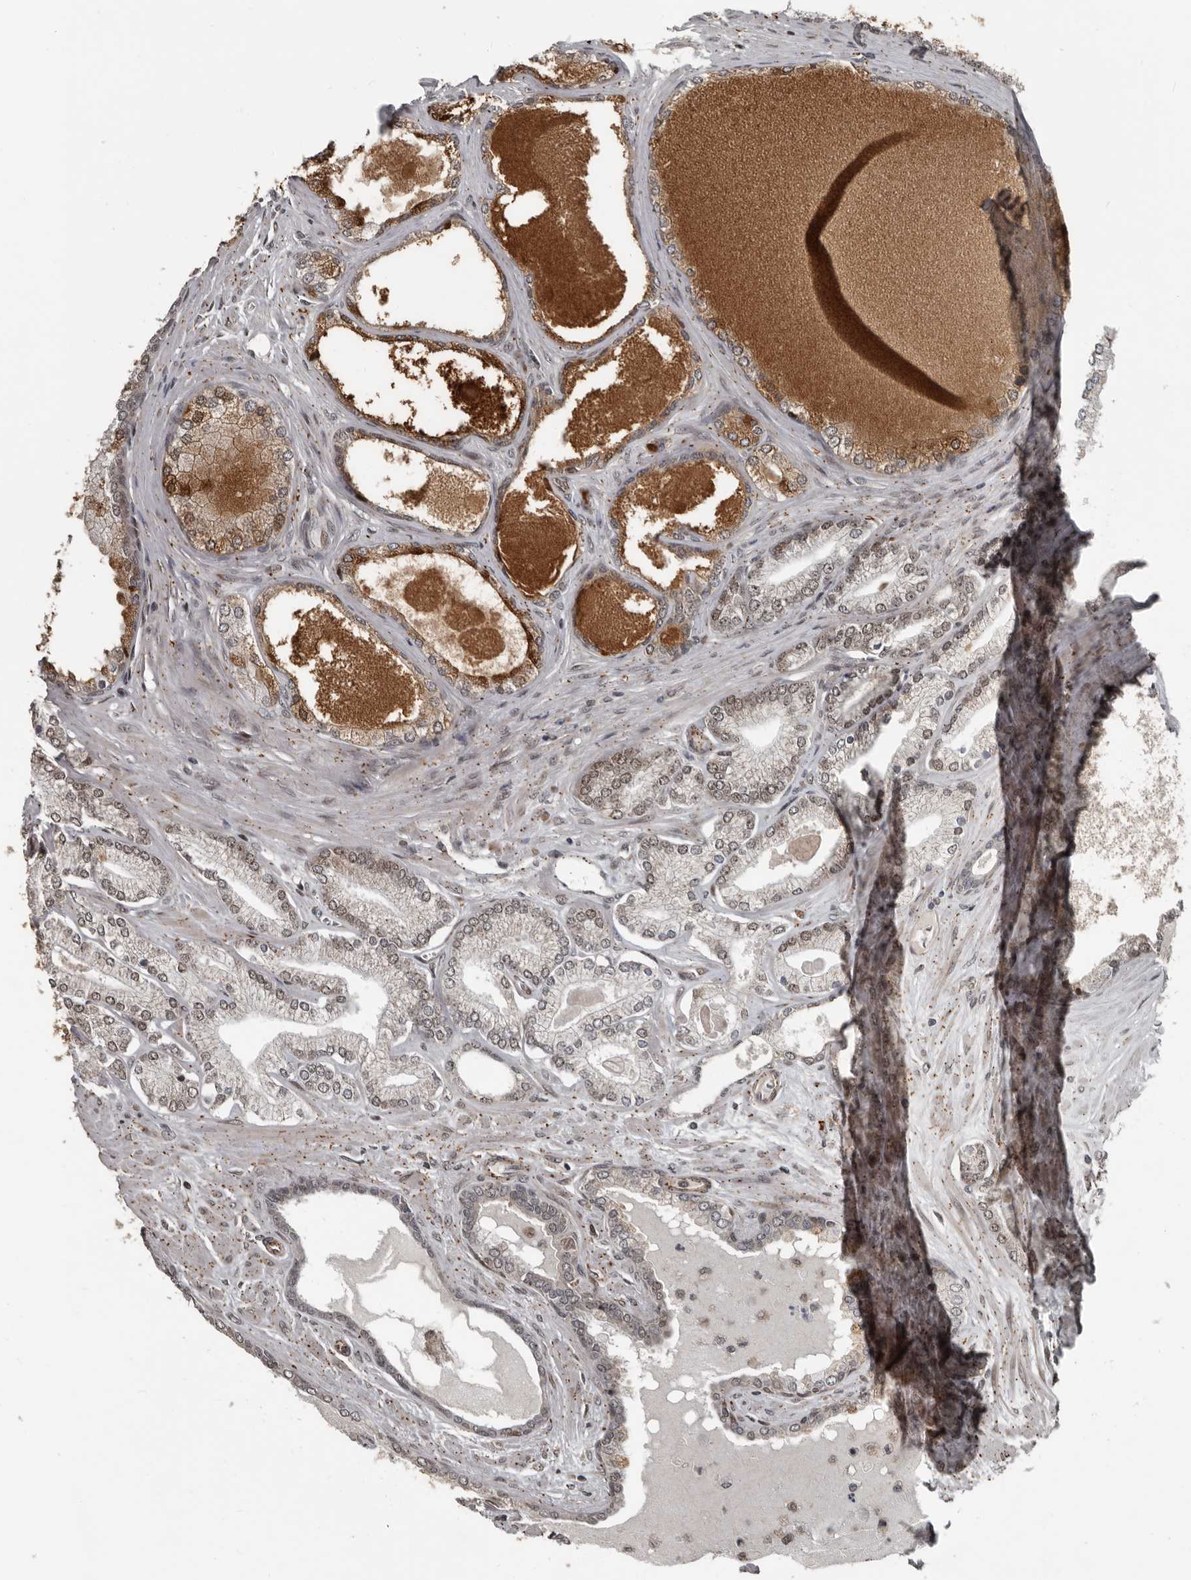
{"staining": {"intensity": "moderate", "quantity": ">75%", "location": "cytoplasmic/membranous,nuclear"}, "tissue": "prostate cancer", "cell_type": "Tumor cells", "image_type": "cancer", "snomed": [{"axis": "morphology", "description": "Adenocarcinoma, Low grade"}, {"axis": "topography", "description": "Prostate"}], "caption": "Protein staining of prostate cancer tissue reveals moderate cytoplasmic/membranous and nuclear expression in approximately >75% of tumor cells.", "gene": "CHD1L", "patient": {"sex": "male", "age": 70}}